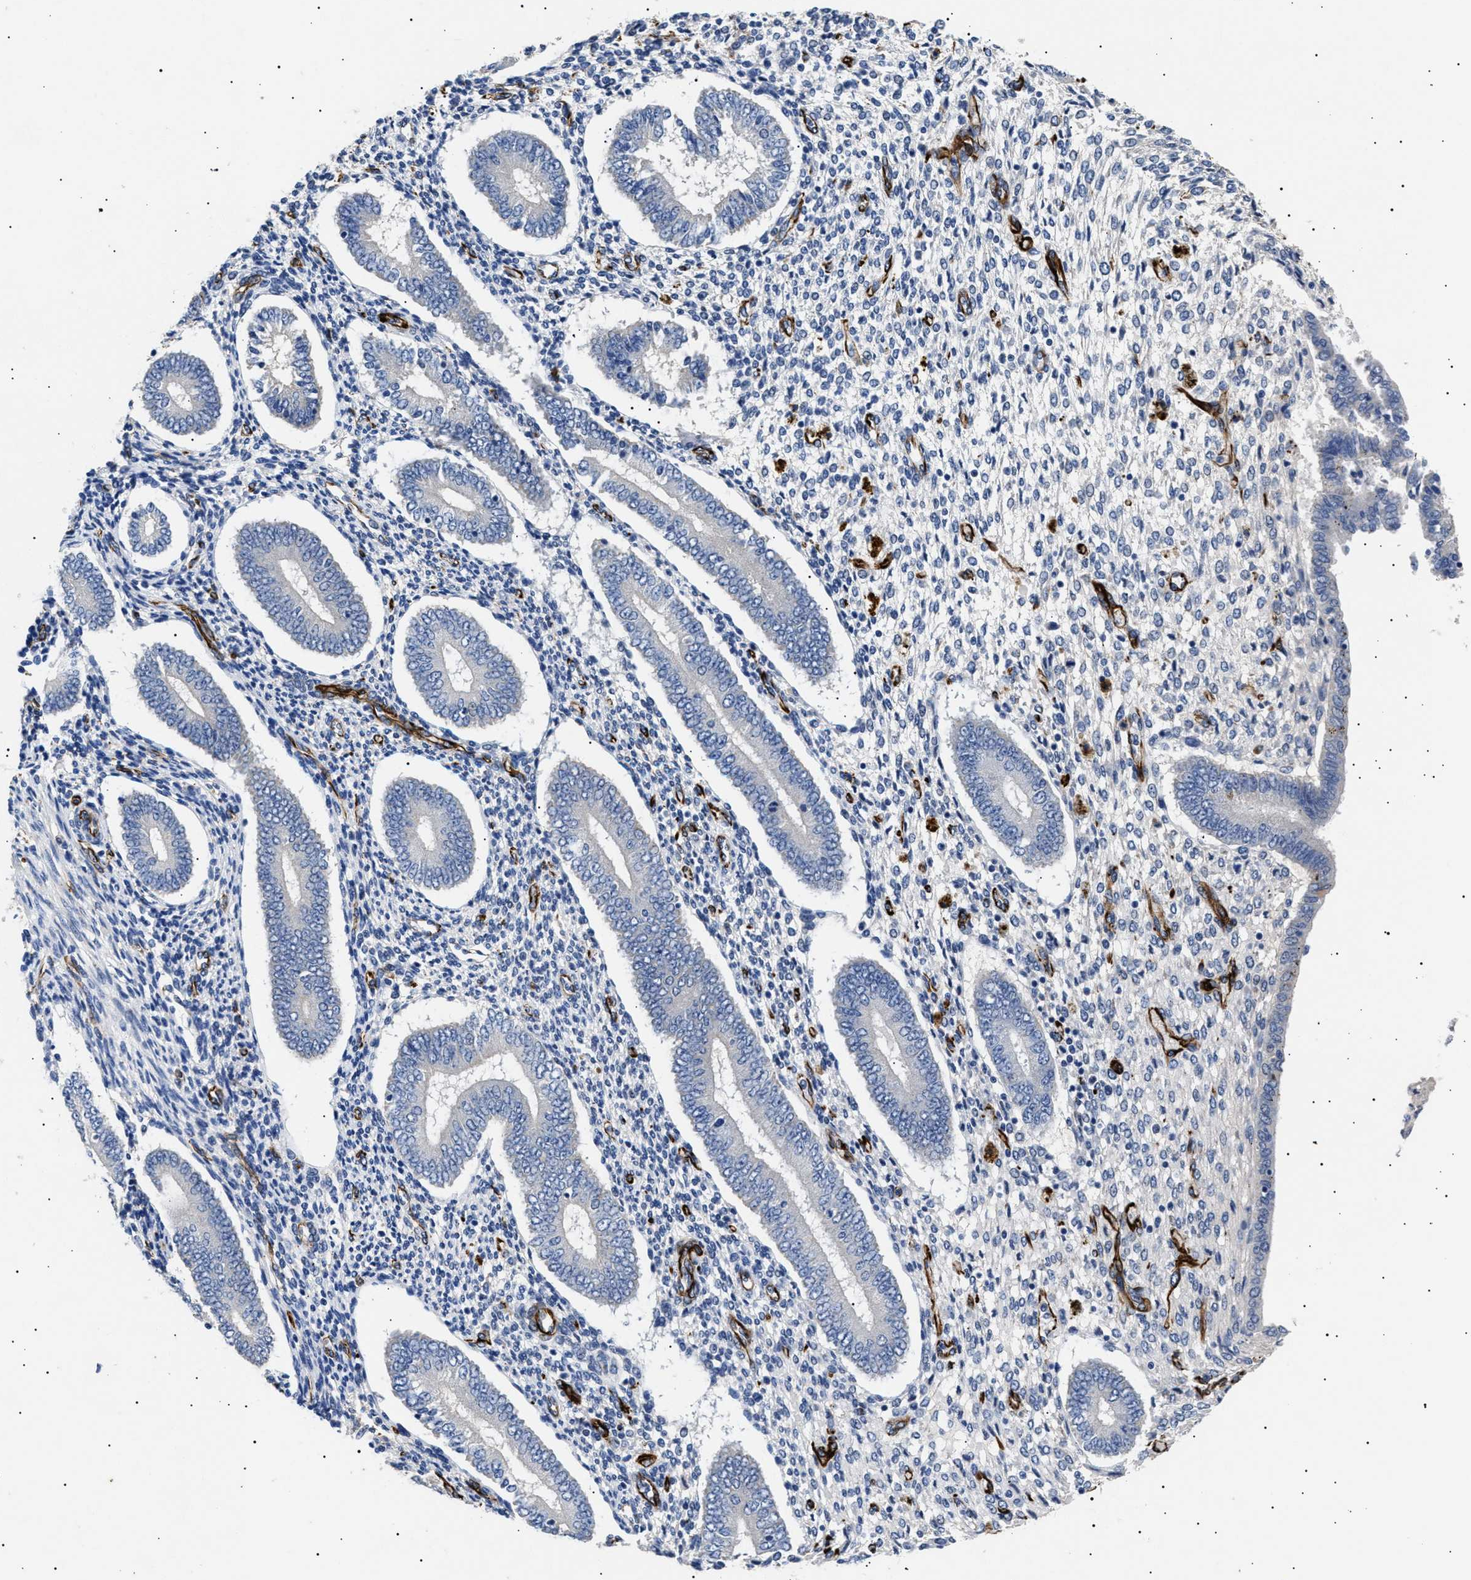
{"staining": {"intensity": "negative", "quantity": "none", "location": "none"}, "tissue": "endometrium", "cell_type": "Cells in endometrial stroma", "image_type": "normal", "snomed": [{"axis": "morphology", "description": "Normal tissue, NOS"}, {"axis": "topography", "description": "Endometrium"}], "caption": "Cells in endometrial stroma are negative for protein expression in normal human endometrium.", "gene": "OLFML2A", "patient": {"sex": "female", "age": 42}}